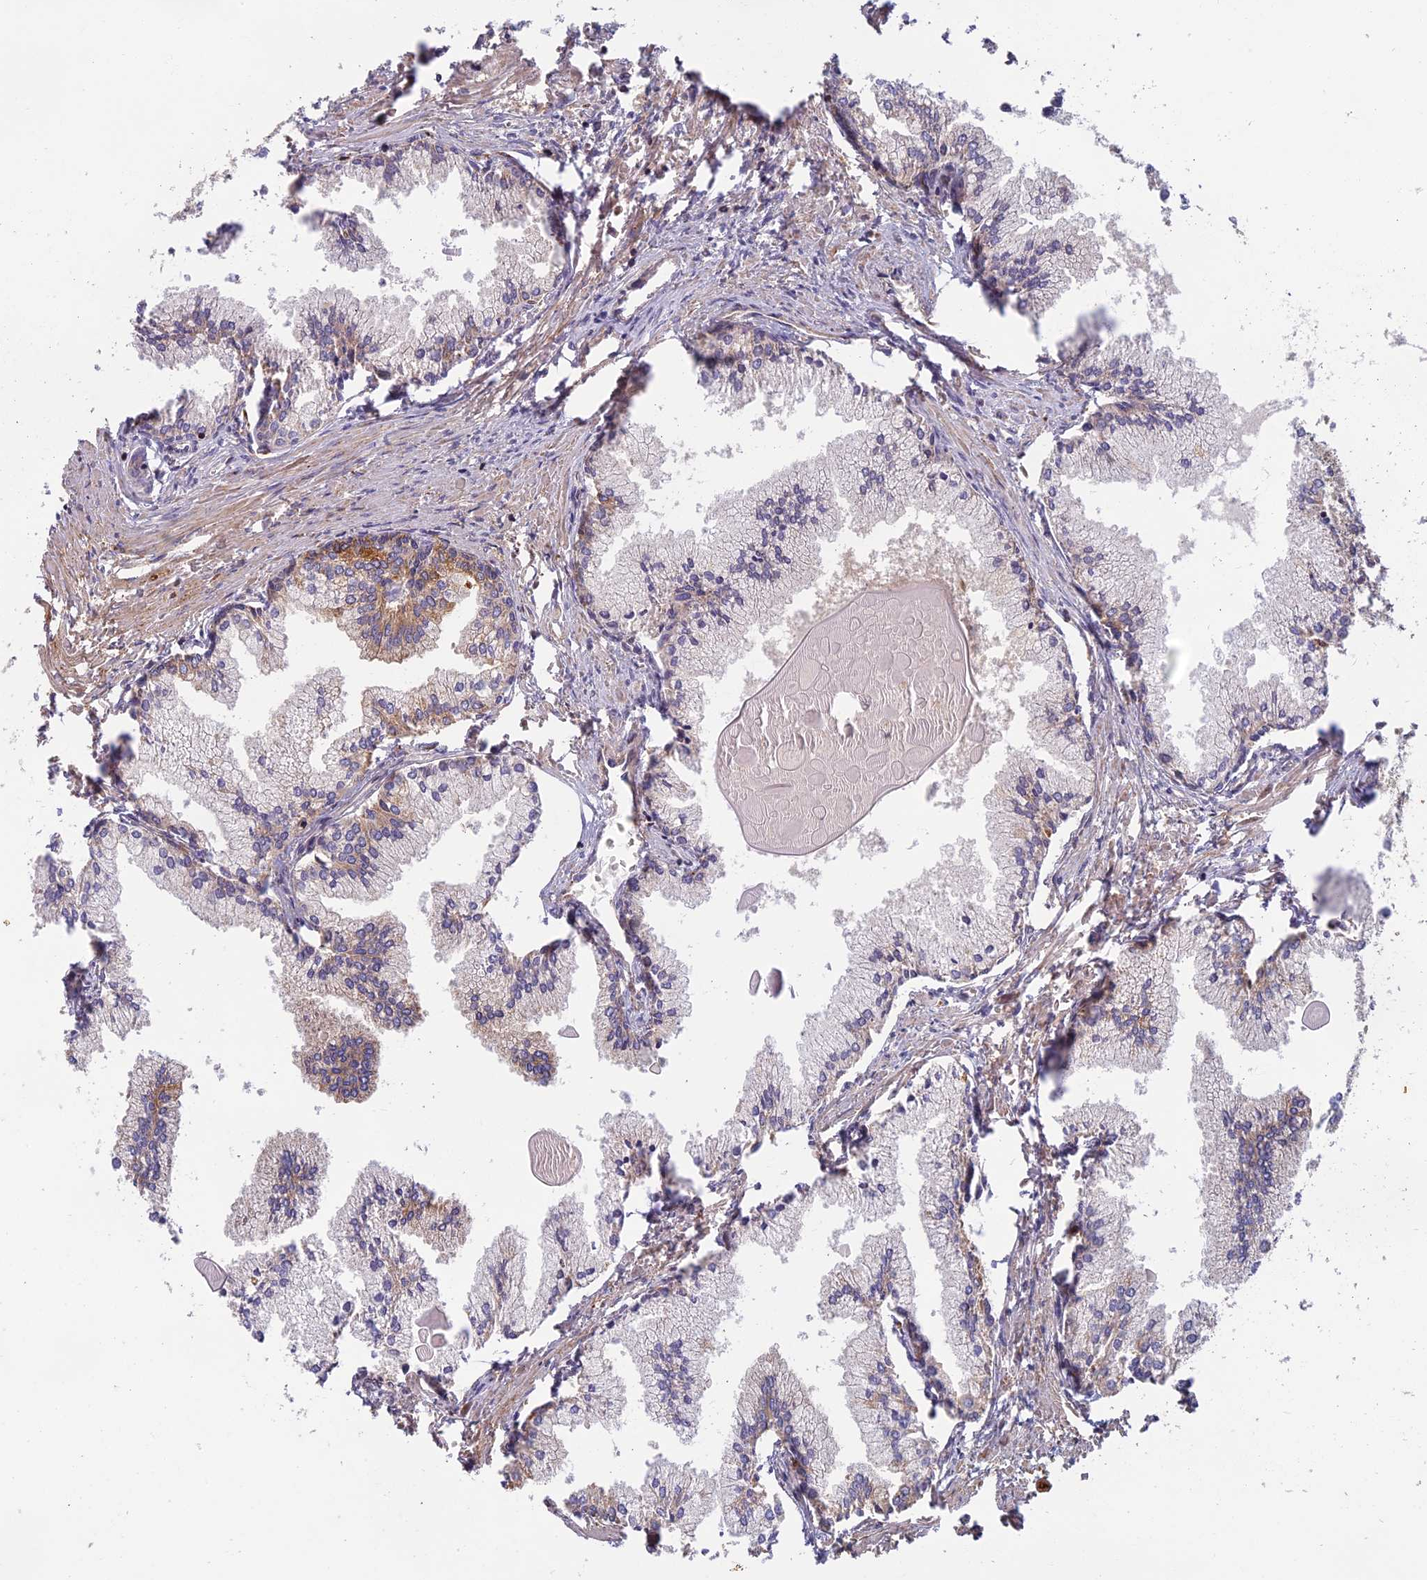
{"staining": {"intensity": "weak", "quantity": "<25%", "location": "cytoplasmic/membranous"}, "tissue": "prostate cancer", "cell_type": "Tumor cells", "image_type": "cancer", "snomed": [{"axis": "morphology", "description": "Adenocarcinoma, High grade"}, {"axis": "topography", "description": "Prostate"}], "caption": "This is an immunohistochemistry (IHC) histopathology image of human prostate cancer. There is no expression in tumor cells.", "gene": "EDAR", "patient": {"sex": "male", "age": 68}}